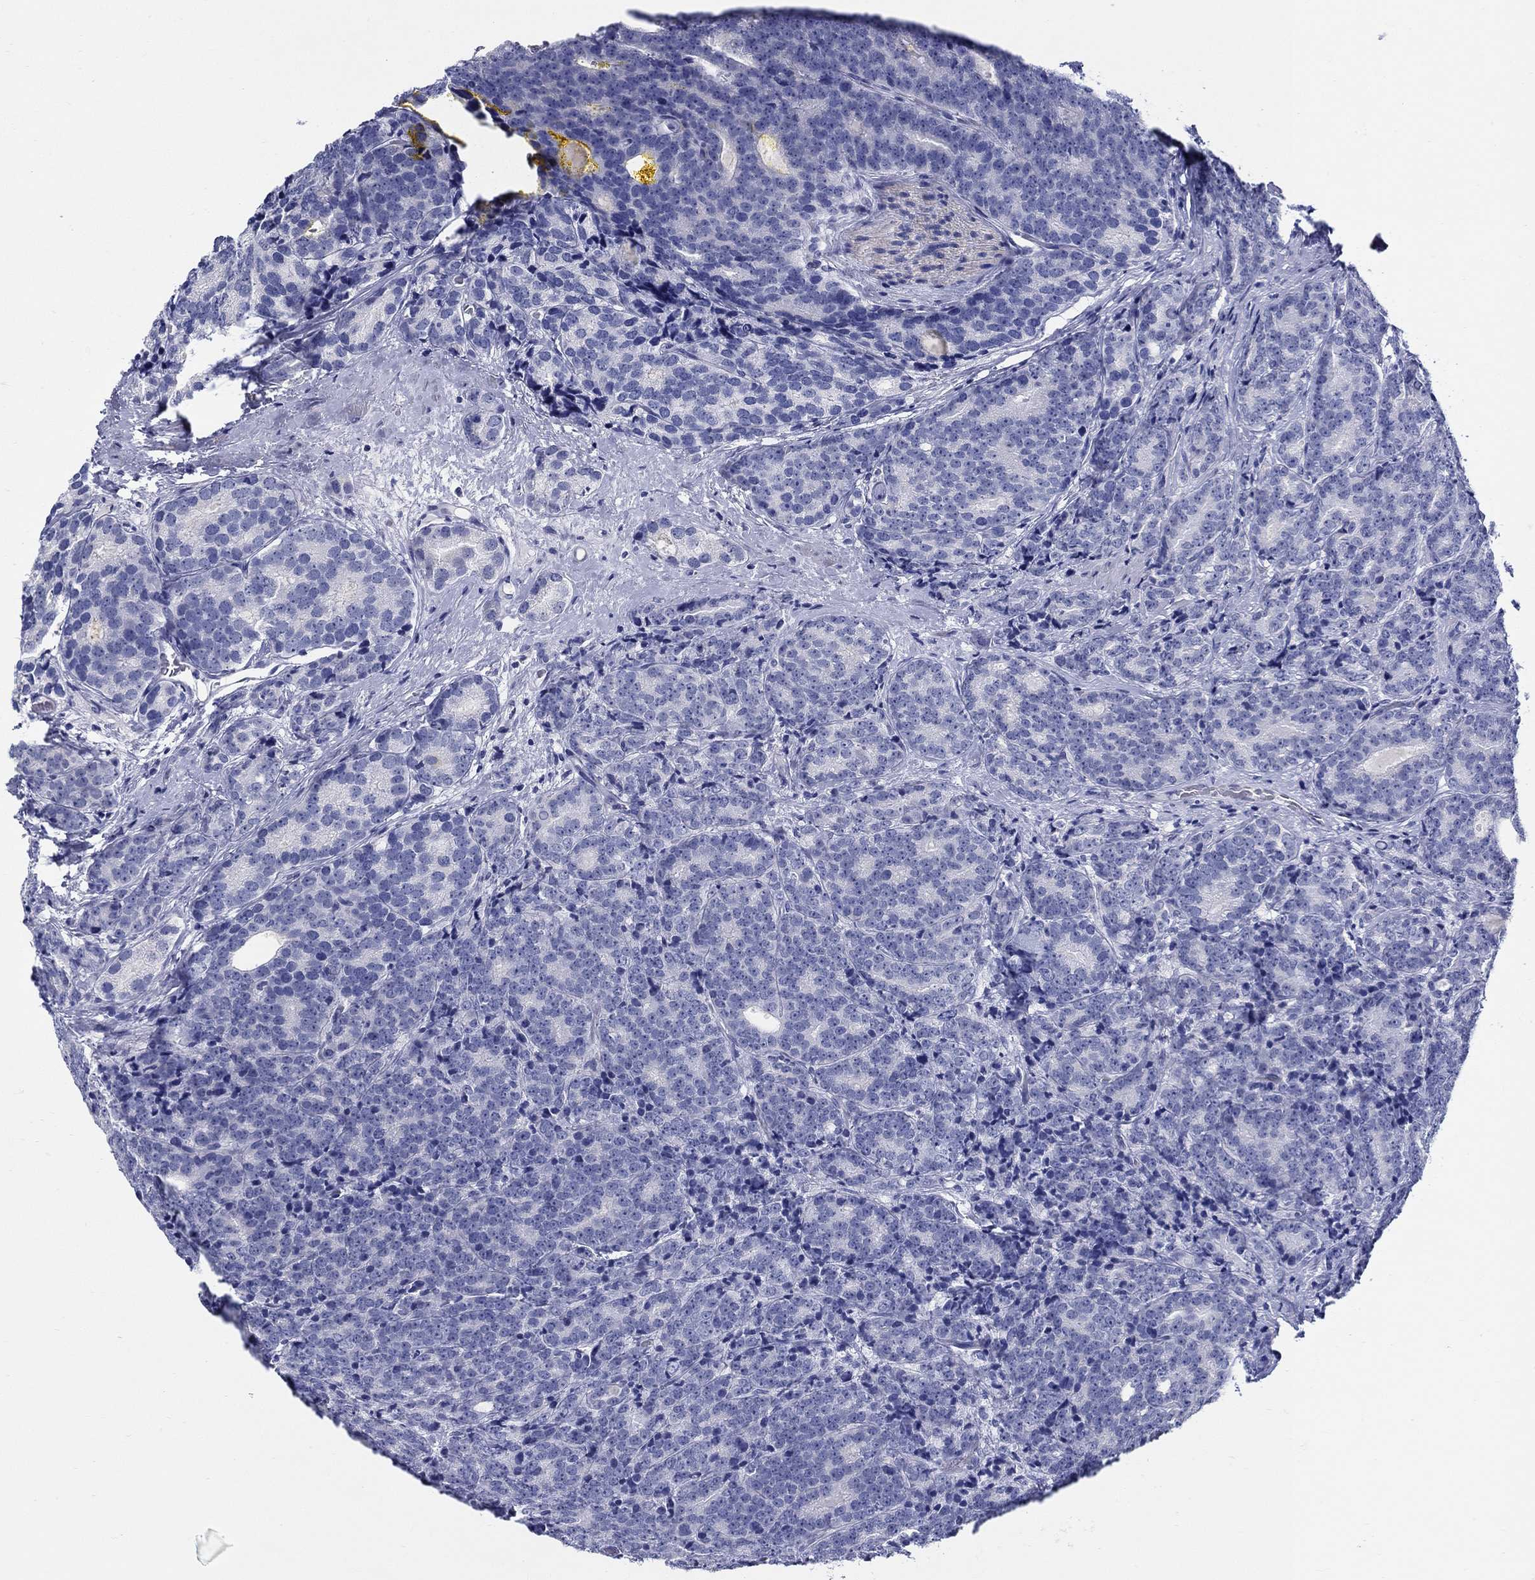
{"staining": {"intensity": "negative", "quantity": "none", "location": "none"}, "tissue": "prostate cancer", "cell_type": "Tumor cells", "image_type": "cancer", "snomed": [{"axis": "morphology", "description": "Adenocarcinoma, NOS"}, {"axis": "topography", "description": "Prostate"}], "caption": "Photomicrograph shows no significant protein expression in tumor cells of adenocarcinoma (prostate).", "gene": "CRYGS", "patient": {"sex": "male", "age": 71}}